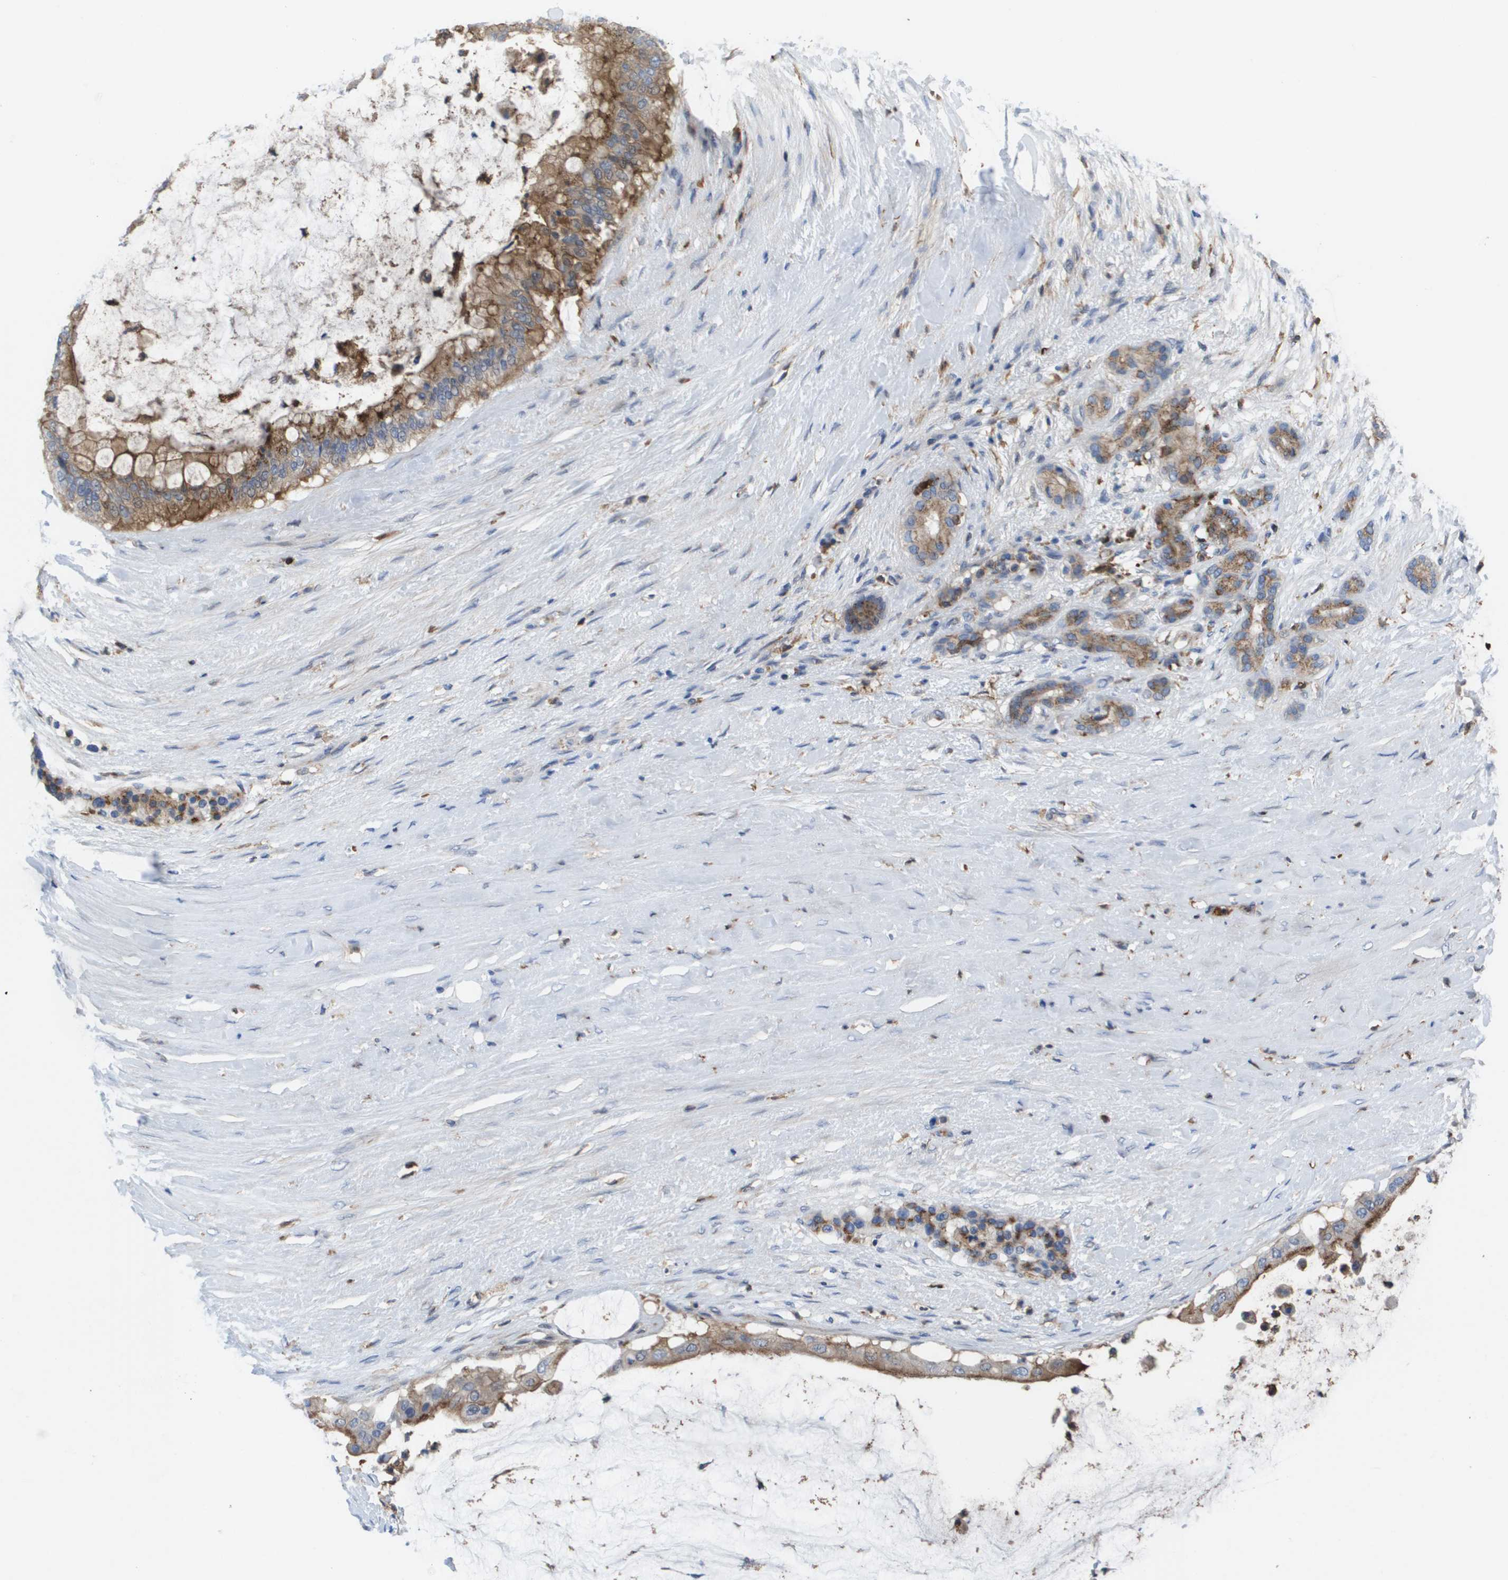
{"staining": {"intensity": "moderate", "quantity": ">75%", "location": "cytoplasmic/membranous"}, "tissue": "pancreatic cancer", "cell_type": "Tumor cells", "image_type": "cancer", "snomed": [{"axis": "morphology", "description": "Adenocarcinoma, NOS"}, {"axis": "topography", "description": "Pancreas"}], "caption": "Immunohistochemical staining of pancreatic cancer exhibits medium levels of moderate cytoplasmic/membranous staining in about >75% of tumor cells.", "gene": "SLC37A2", "patient": {"sex": "male", "age": 41}}